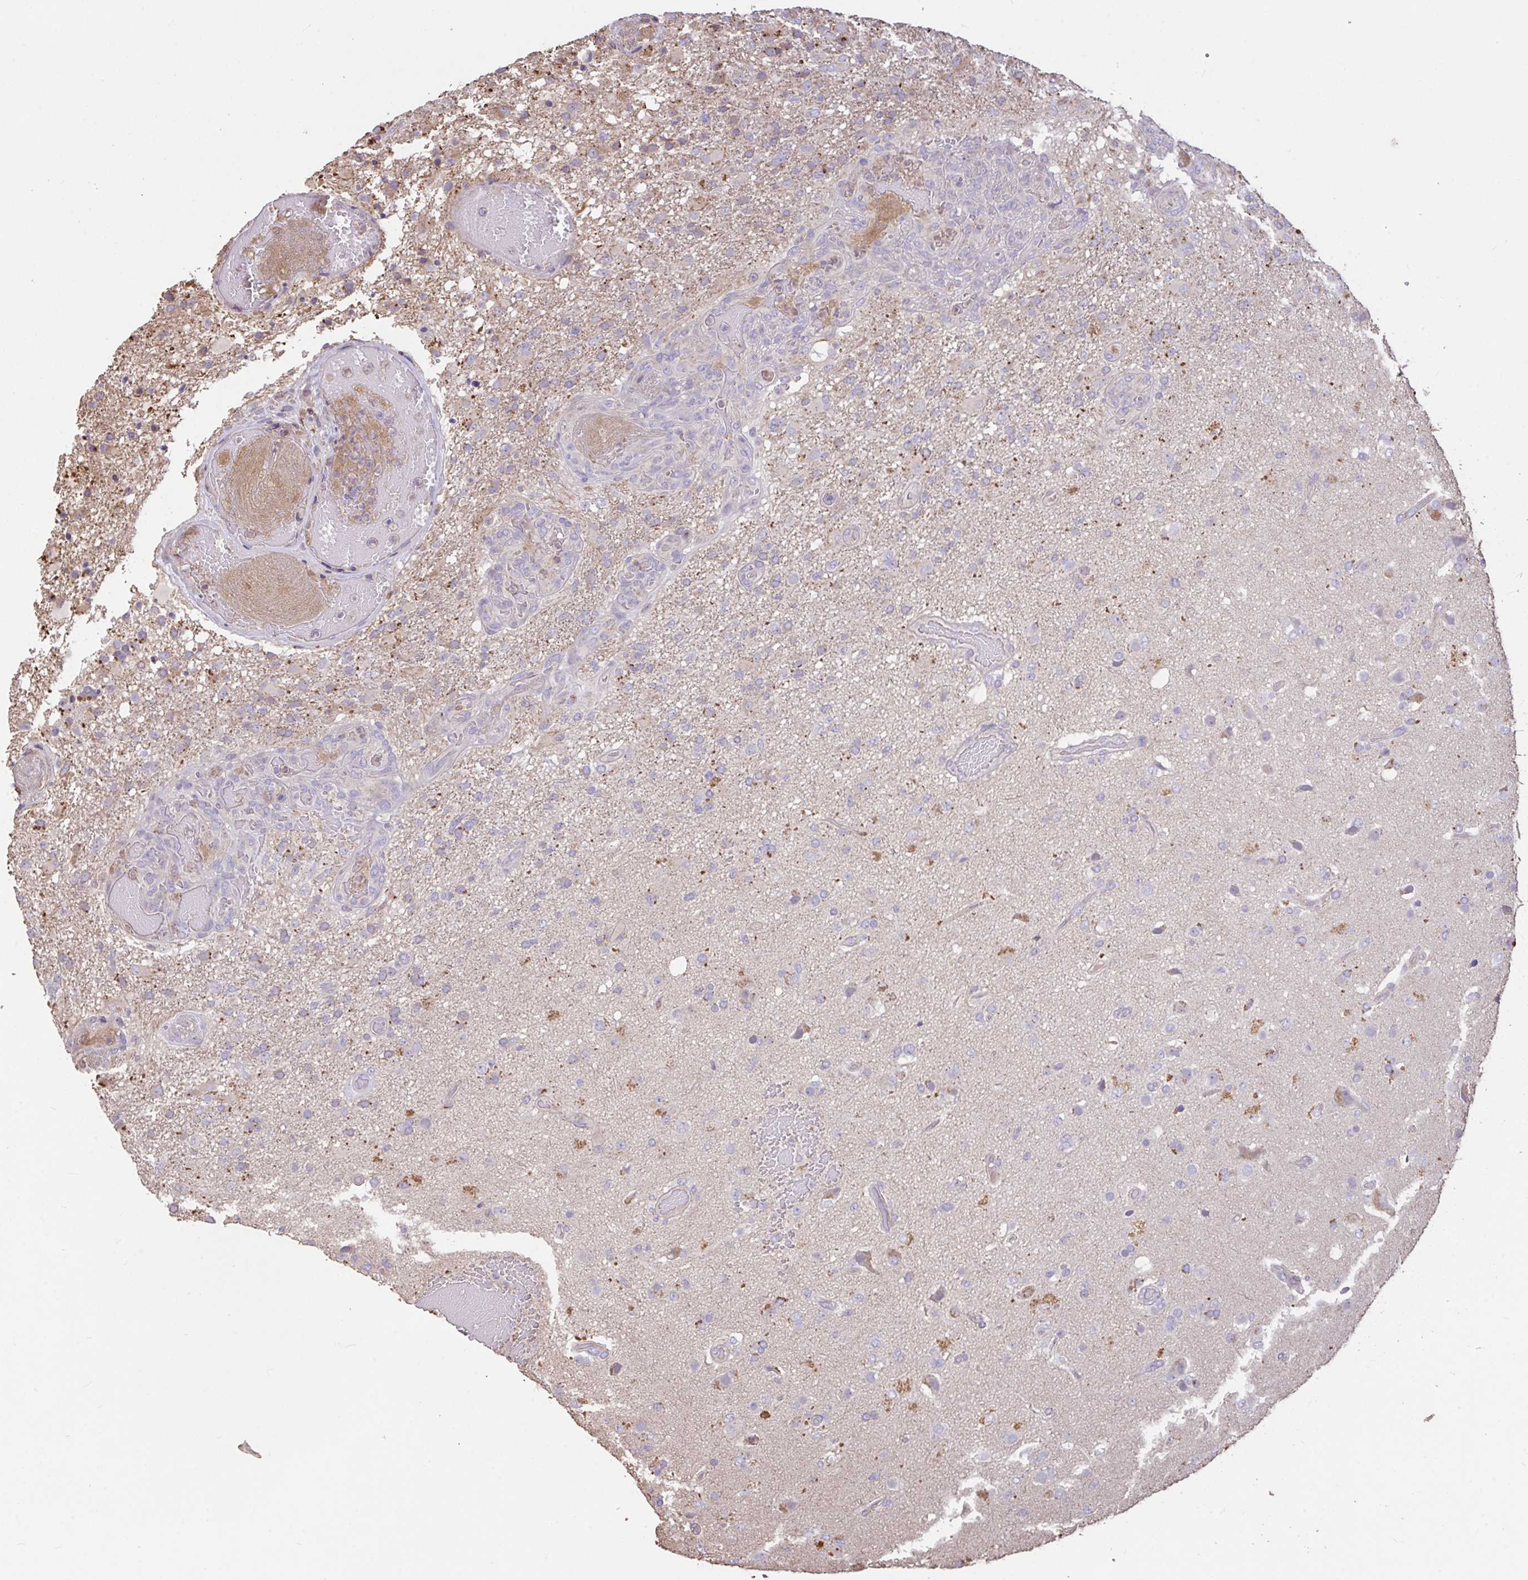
{"staining": {"intensity": "negative", "quantity": "none", "location": "none"}, "tissue": "glioma", "cell_type": "Tumor cells", "image_type": "cancer", "snomed": [{"axis": "morphology", "description": "Glioma, malignant, High grade"}, {"axis": "topography", "description": "Brain"}], "caption": "Immunohistochemistry of human high-grade glioma (malignant) exhibits no expression in tumor cells.", "gene": "FCER1A", "patient": {"sex": "female", "age": 74}}